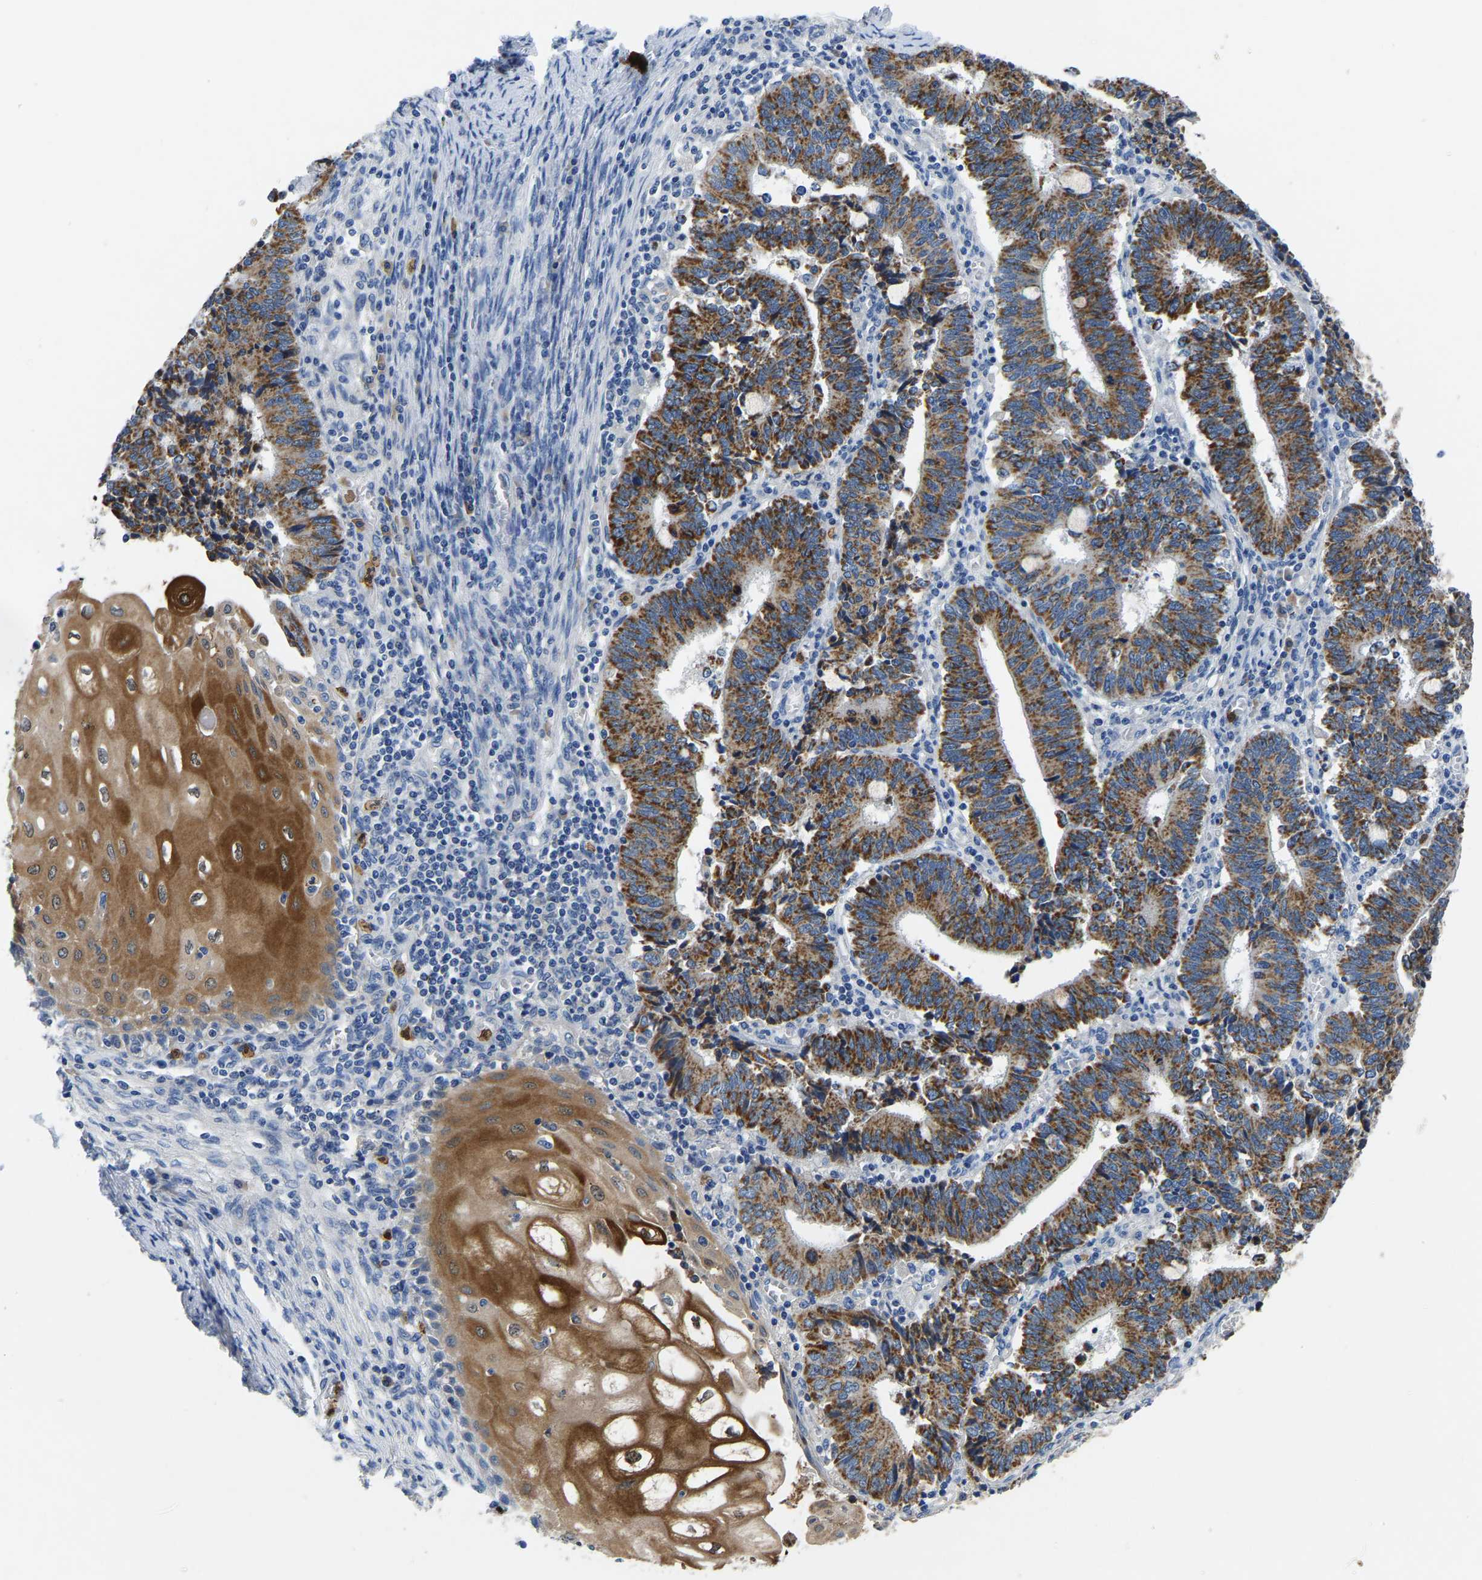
{"staining": {"intensity": "moderate", "quantity": ">75%", "location": "cytoplasmic/membranous"}, "tissue": "cervical cancer", "cell_type": "Tumor cells", "image_type": "cancer", "snomed": [{"axis": "morphology", "description": "Adenocarcinoma, NOS"}, {"axis": "topography", "description": "Cervix"}], "caption": "Immunohistochemistry (IHC) histopathology image of human cervical cancer (adenocarcinoma) stained for a protein (brown), which exhibits medium levels of moderate cytoplasmic/membranous staining in about >75% of tumor cells.", "gene": "TOR1B", "patient": {"sex": "female", "age": 44}}